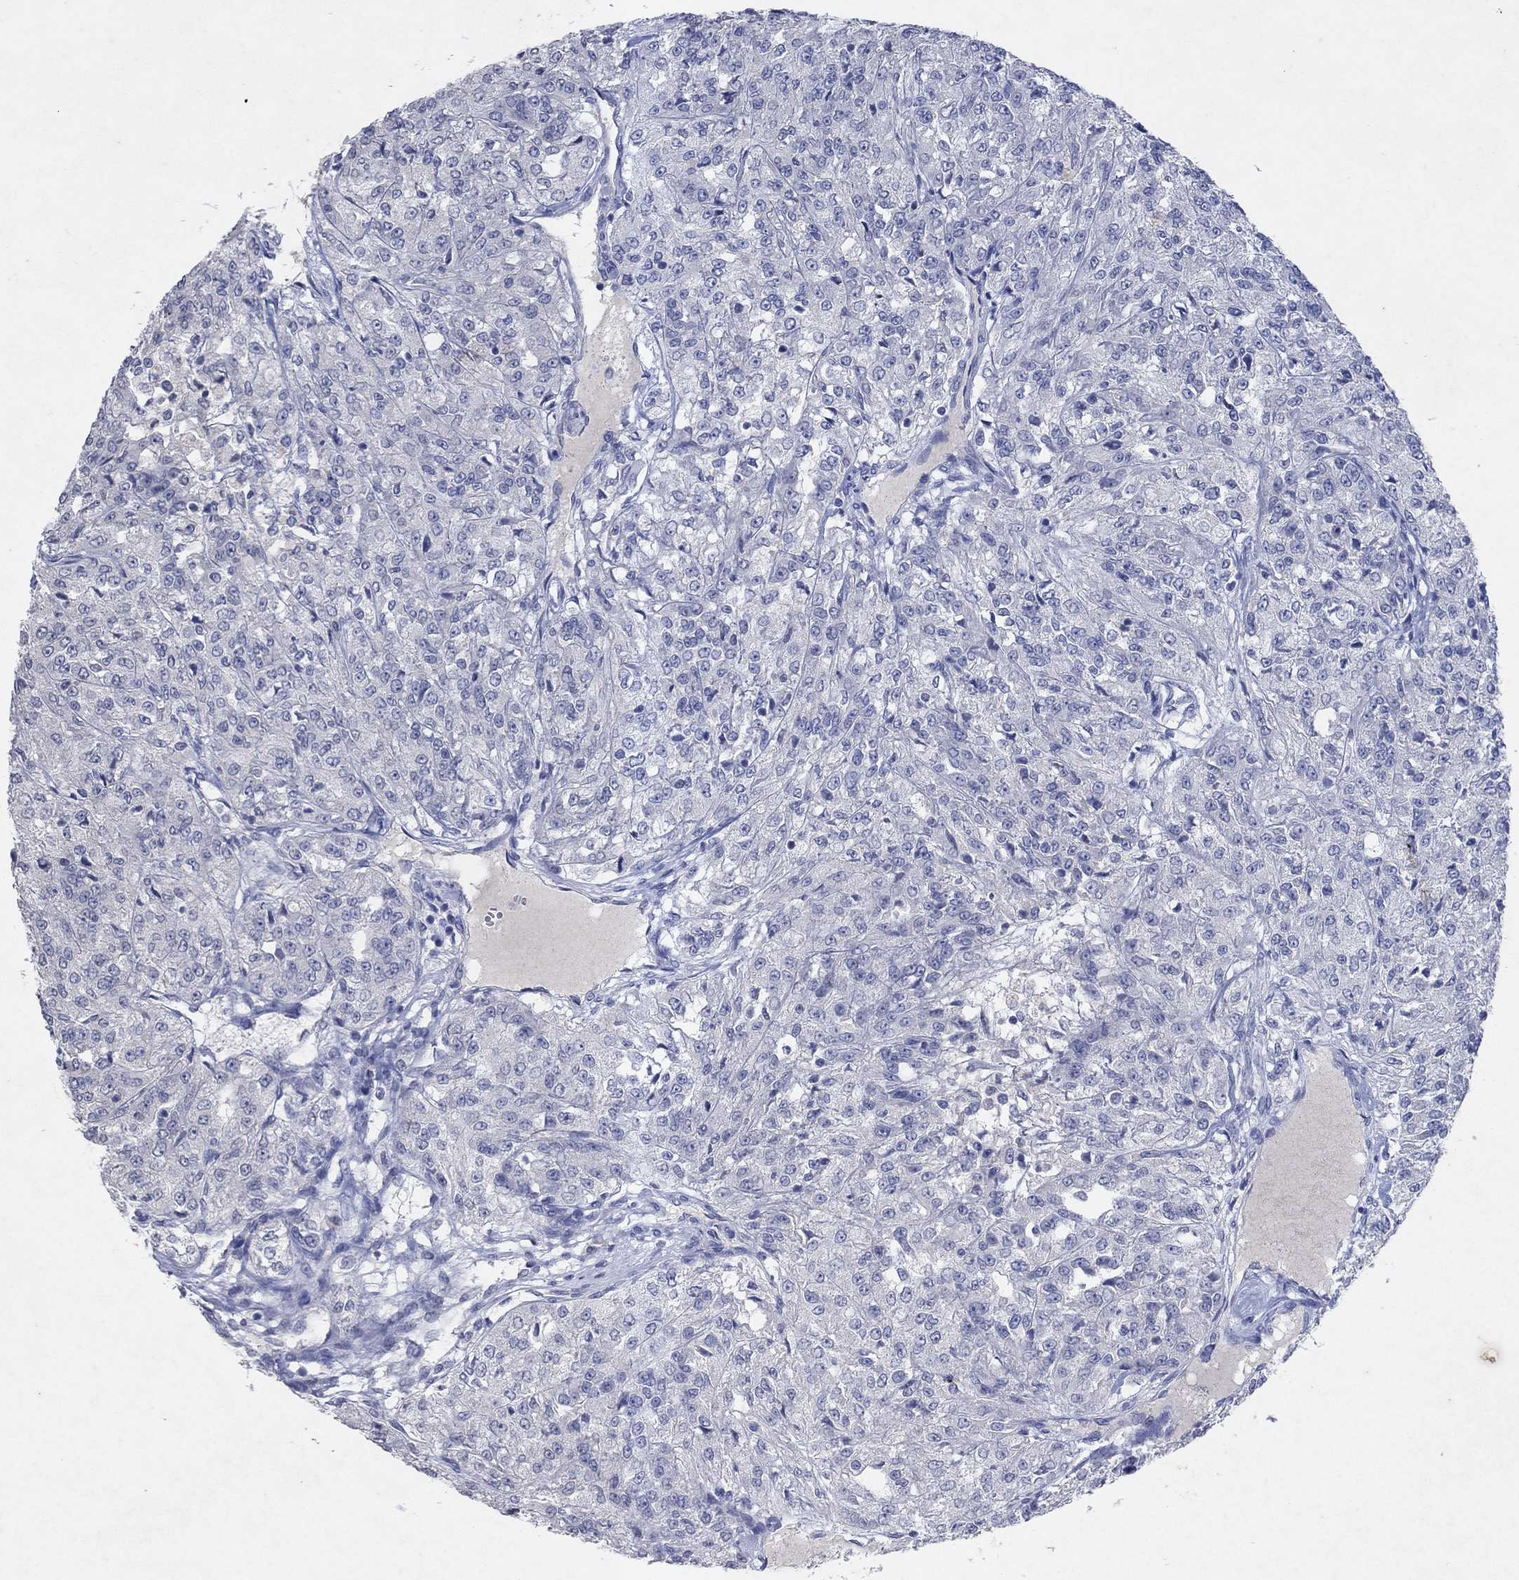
{"staining": {"intensity": "negative", "quantity": "none", "location": "none"}, "tissue": "renal cancer", "cell_type": "Tumor cells", "image_type": "cancer", "snomed": [{"axis": "morphology", "description": "Adenocarcinoma, NOS"}, {"axis": "topography", "description": "Kidney"}], "caption": "Immunohistochemical staining of renal cancer shows no significant staining in tumor cells. Nuclei are stained in blue.", "gene": "KRT40", "patient": {"sex": "female", "age": 63}}